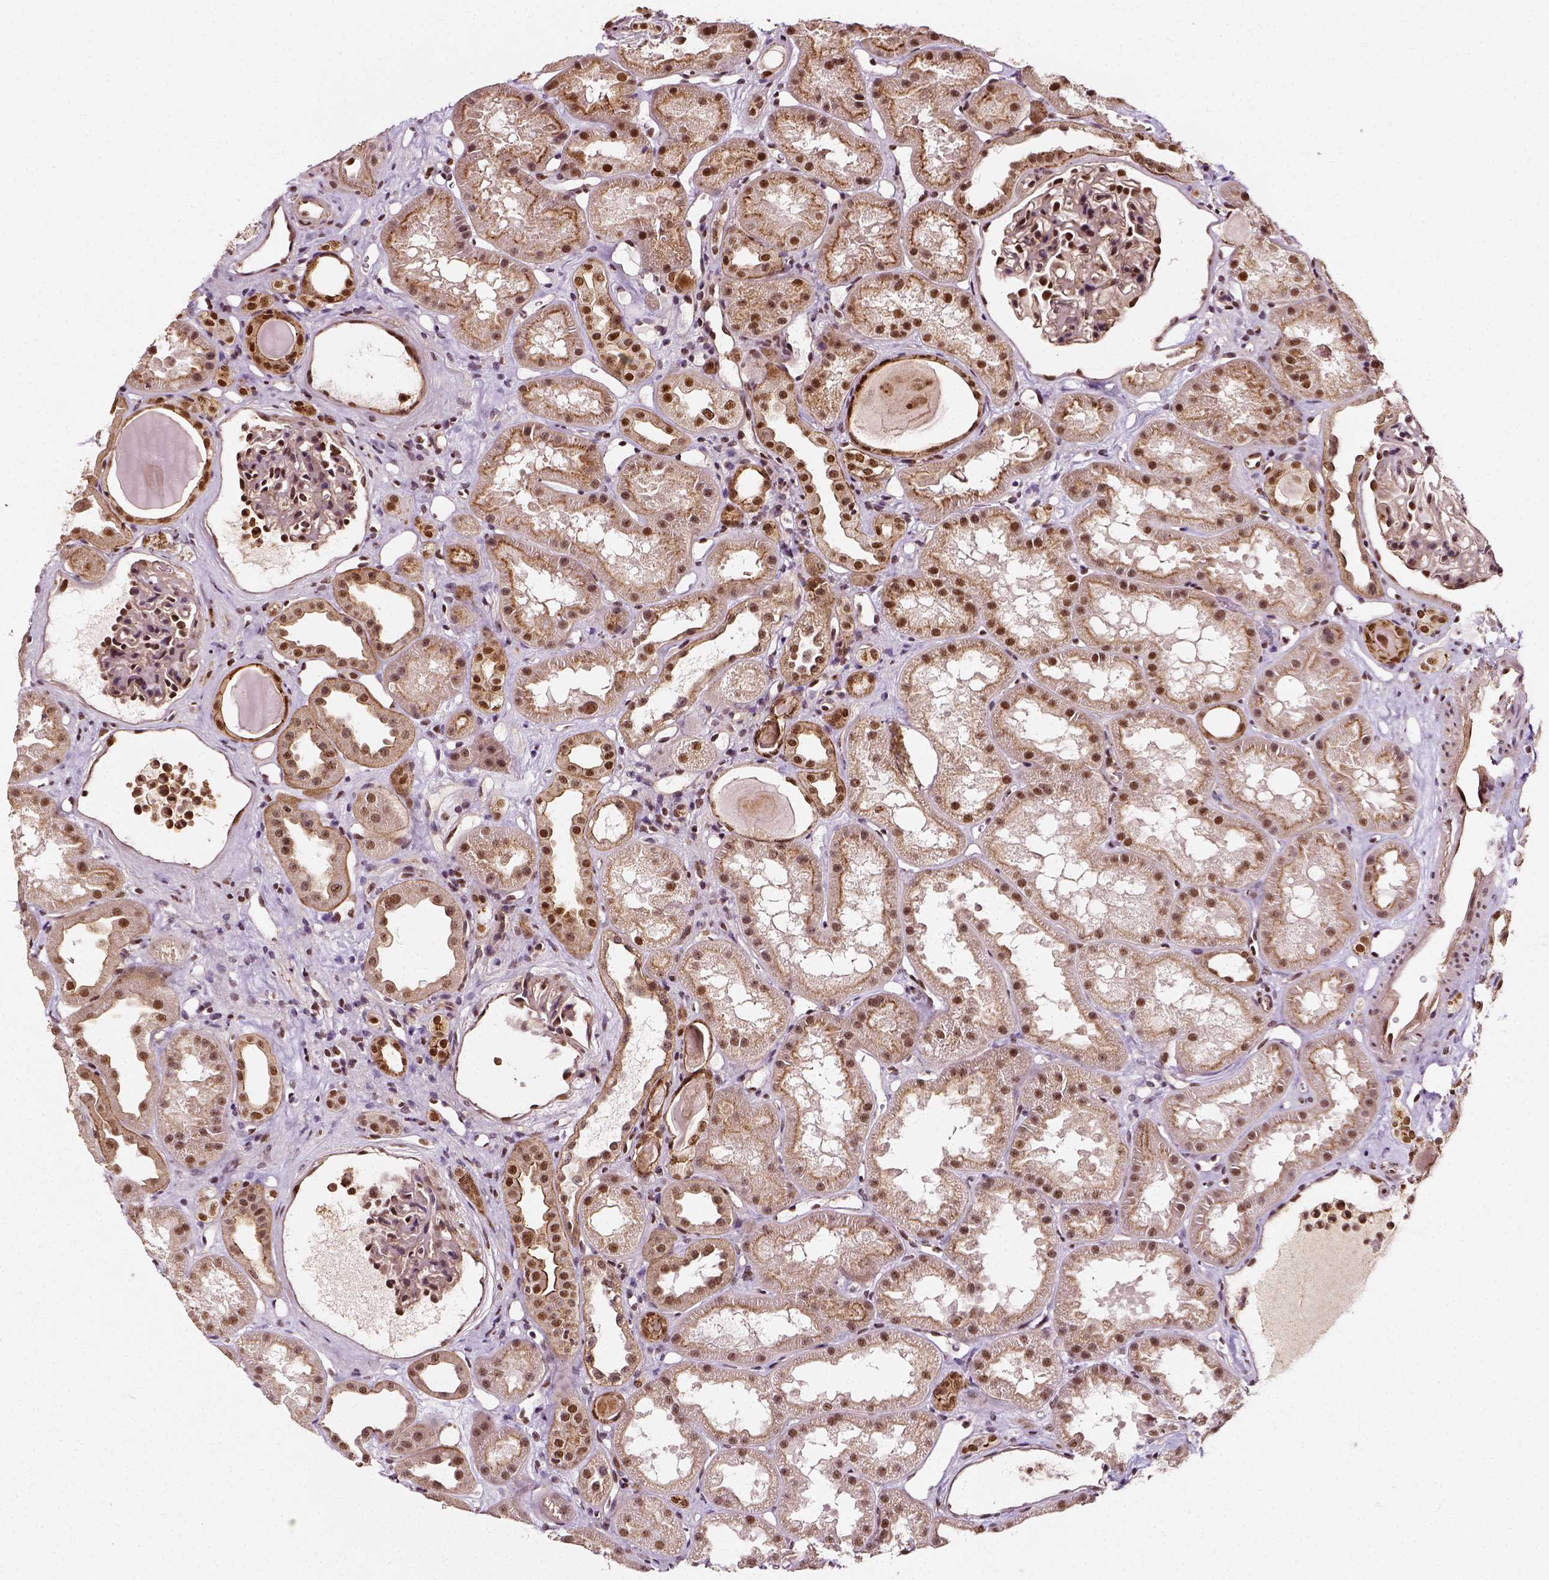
{"staining": {"intensity": "moderate", "quantity": ">75%", "location": "nuclear"}, "tissue": "kidney", "cell_type": "Cells in glomeruli", "image_type": "normal", "snomed": [{"axis": "morphology", "description": "Normal tissue, NOS"}, {"axis": "topography", "description": "Kidney"}], "caption": "This image shows IHC staining of normal kidney, with medium moderate nuclear expression in approximately >75% of cells in glomeruli.", "gene": "NACC1", "patient": {"sex": "male", "age": 61}}